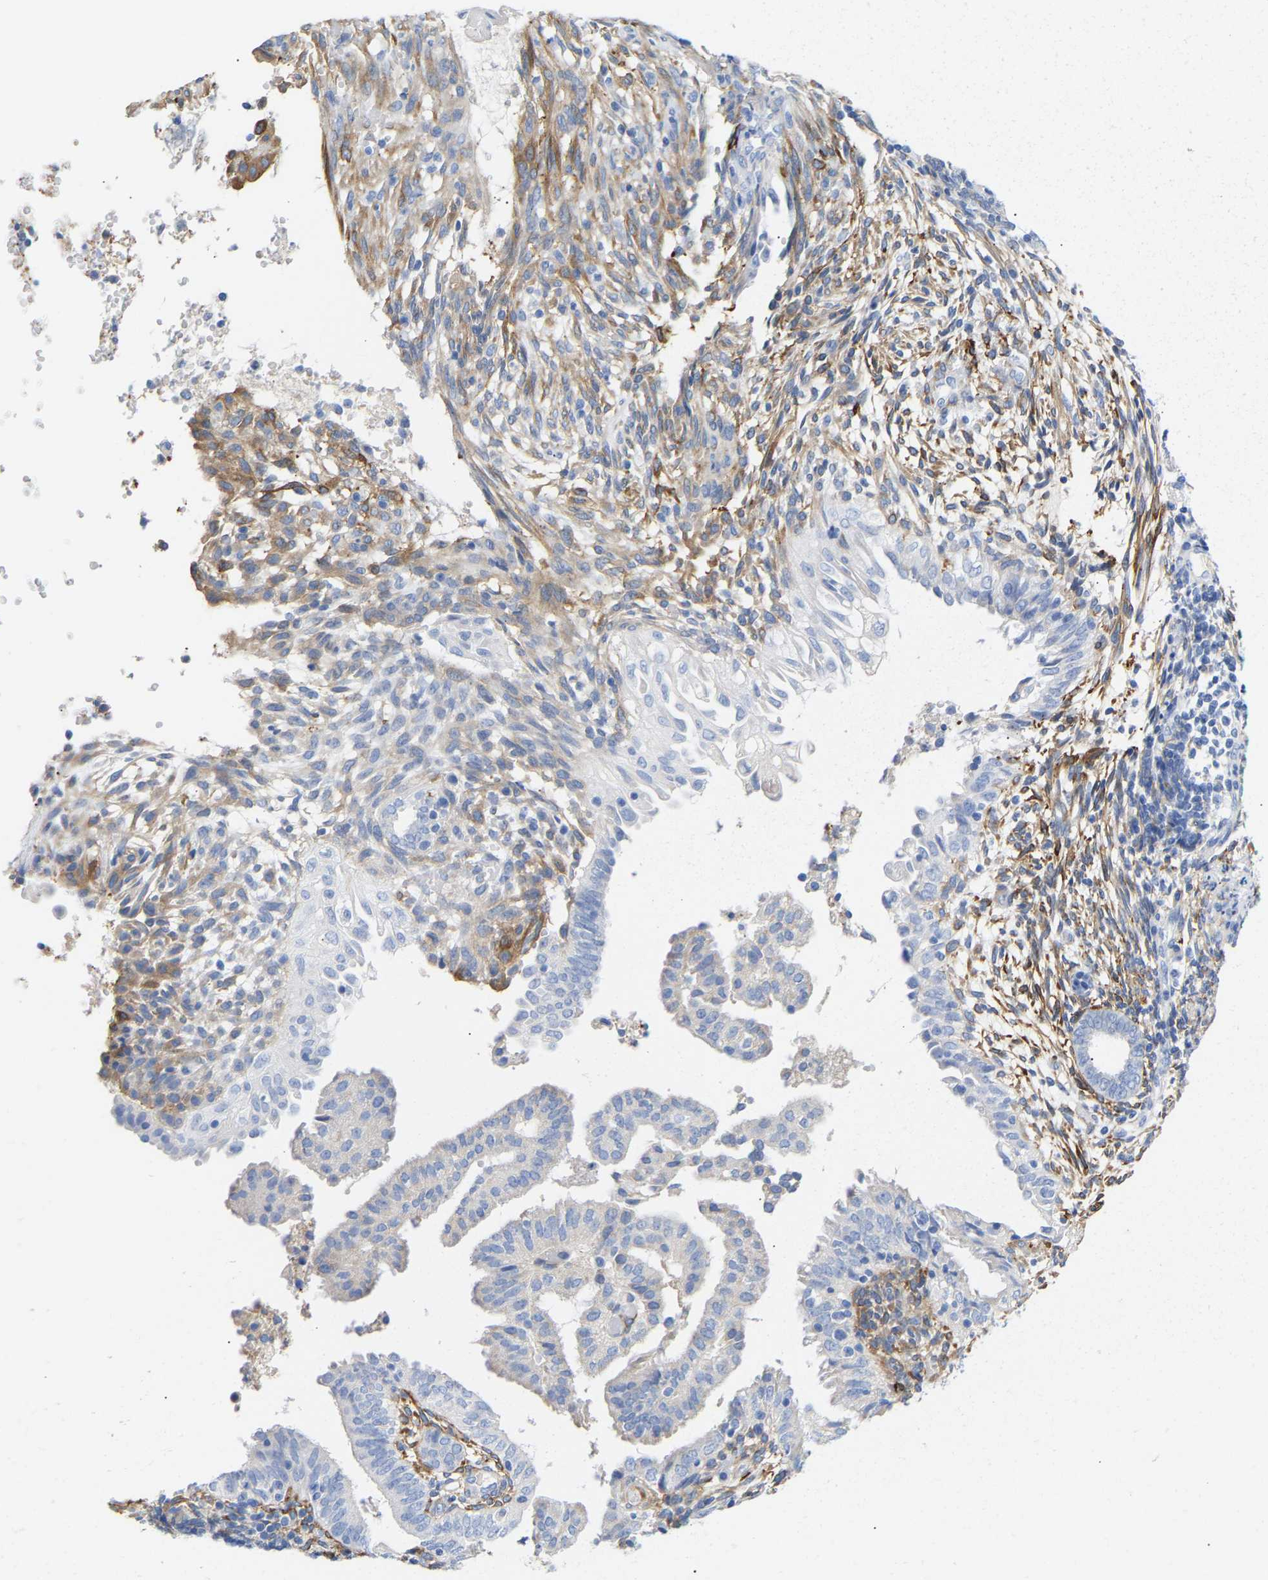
{"staining": {"intensity": "negative", "quantity": "none", "location": "none"}, "tissue": "endometrial cancer", "cell_type": "Tumor cells", "image_type": "cancer", "snomed": [{"axis": "morphology", "description": "Adenocarcinoma, NOS"}, {"axis": "topography", "description": "Endometrium"}], "caption": "Immunohistochemistry (IHC) image of human adenocarcinoma (endometrial) stained for a protein (brown), which reveals no positivity in tumor cells.", "gene": "AMPH", "patient": {"sex": "female", "age": 58}}